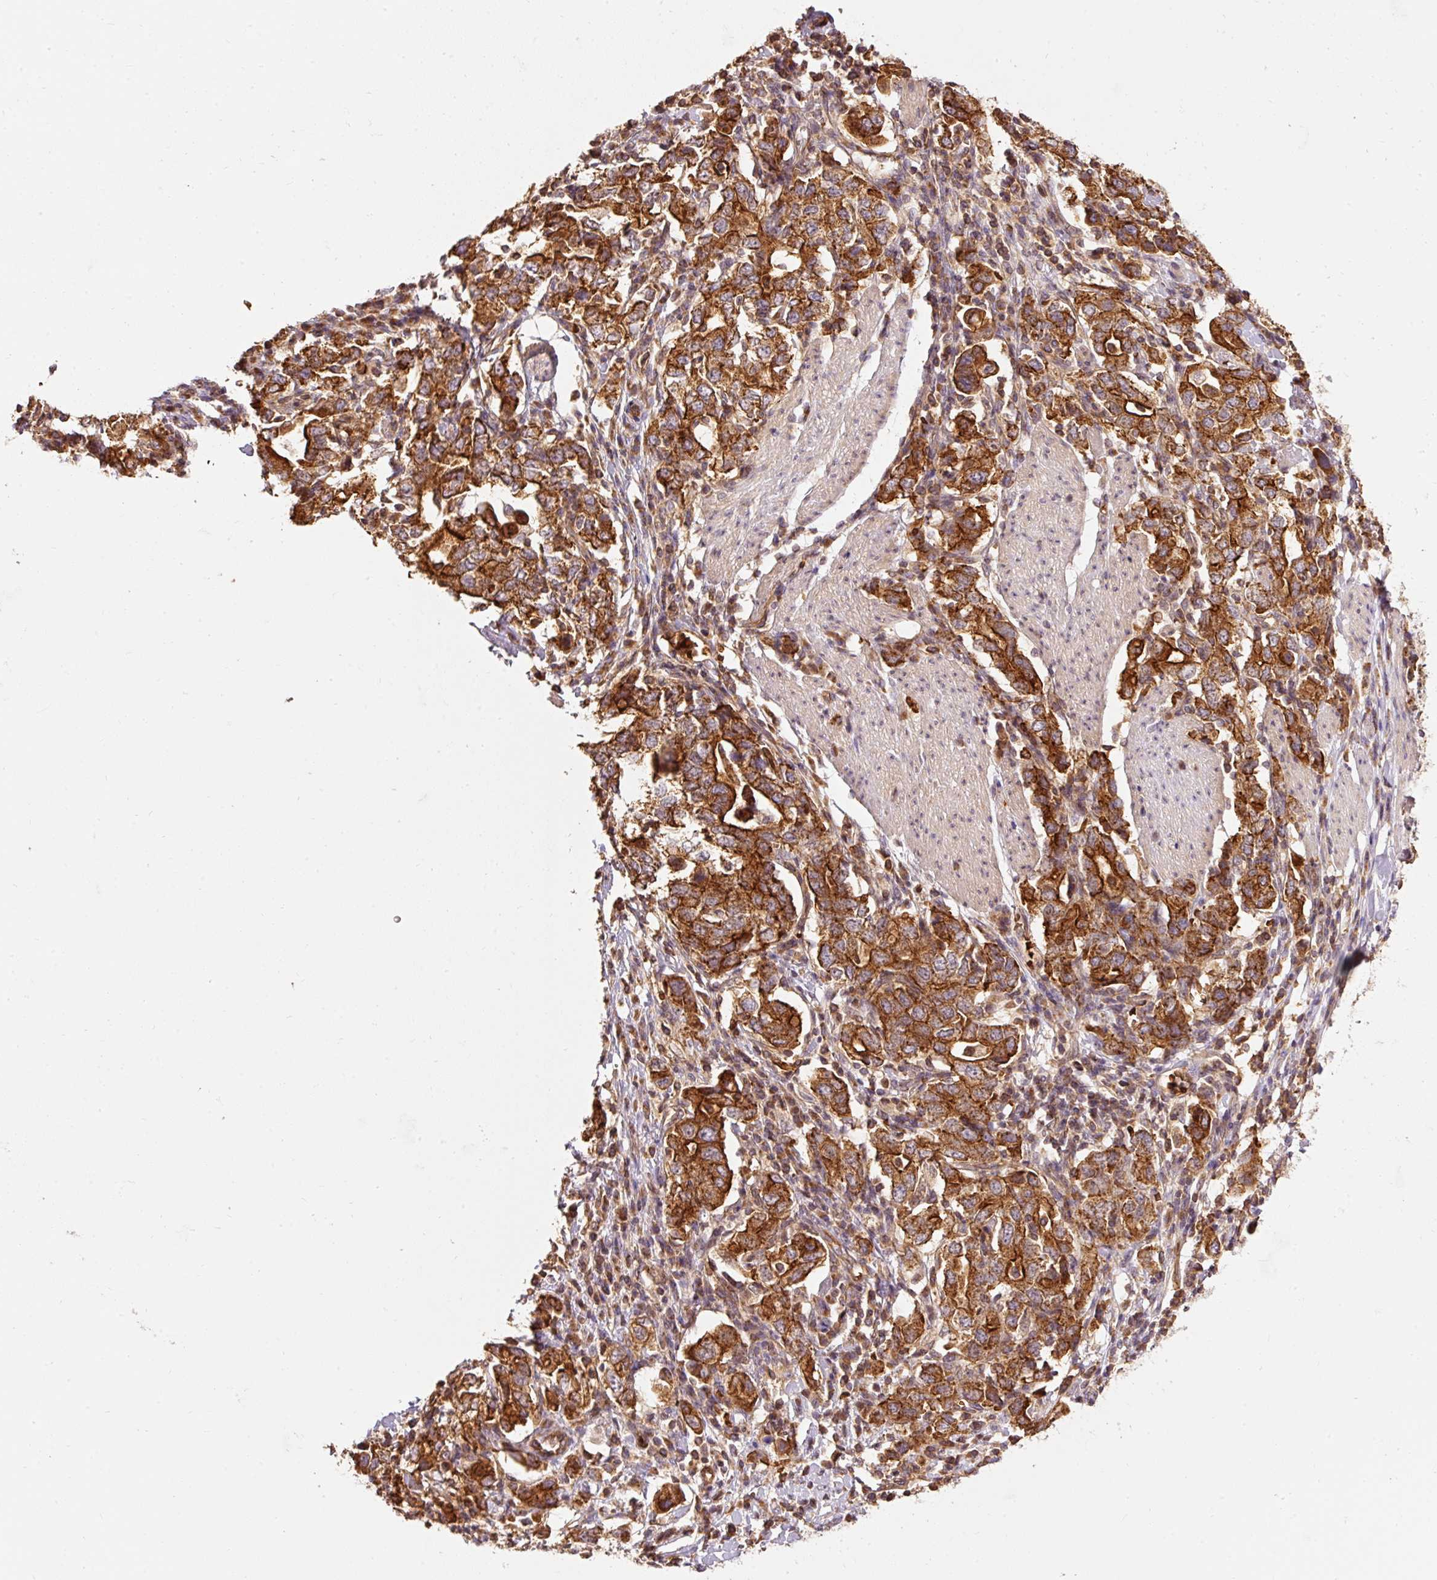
{"staining": {"intensity": "strong", "quantity": ">75%", "location": "cytoplasmic/membranous"}, "tissue": "stomach cancer", "cell_type": "Tumor cells", "image_type": "cancer", "snomed": [{"axis": "morphology", "description": "Adenocarcinoma, NOS"}, {"axis": "topography", "description": "Stomach, upper"}, {"axis": "topography", "description": "Stomach"}], "caption": "Strong cytoplasmic/membranous protein staining is present in about >75% of tumor cells in stomach cancer (adenocarcinoma).", "gene": "ADCY4", "patient": {"sex": "male", "age": 62}}